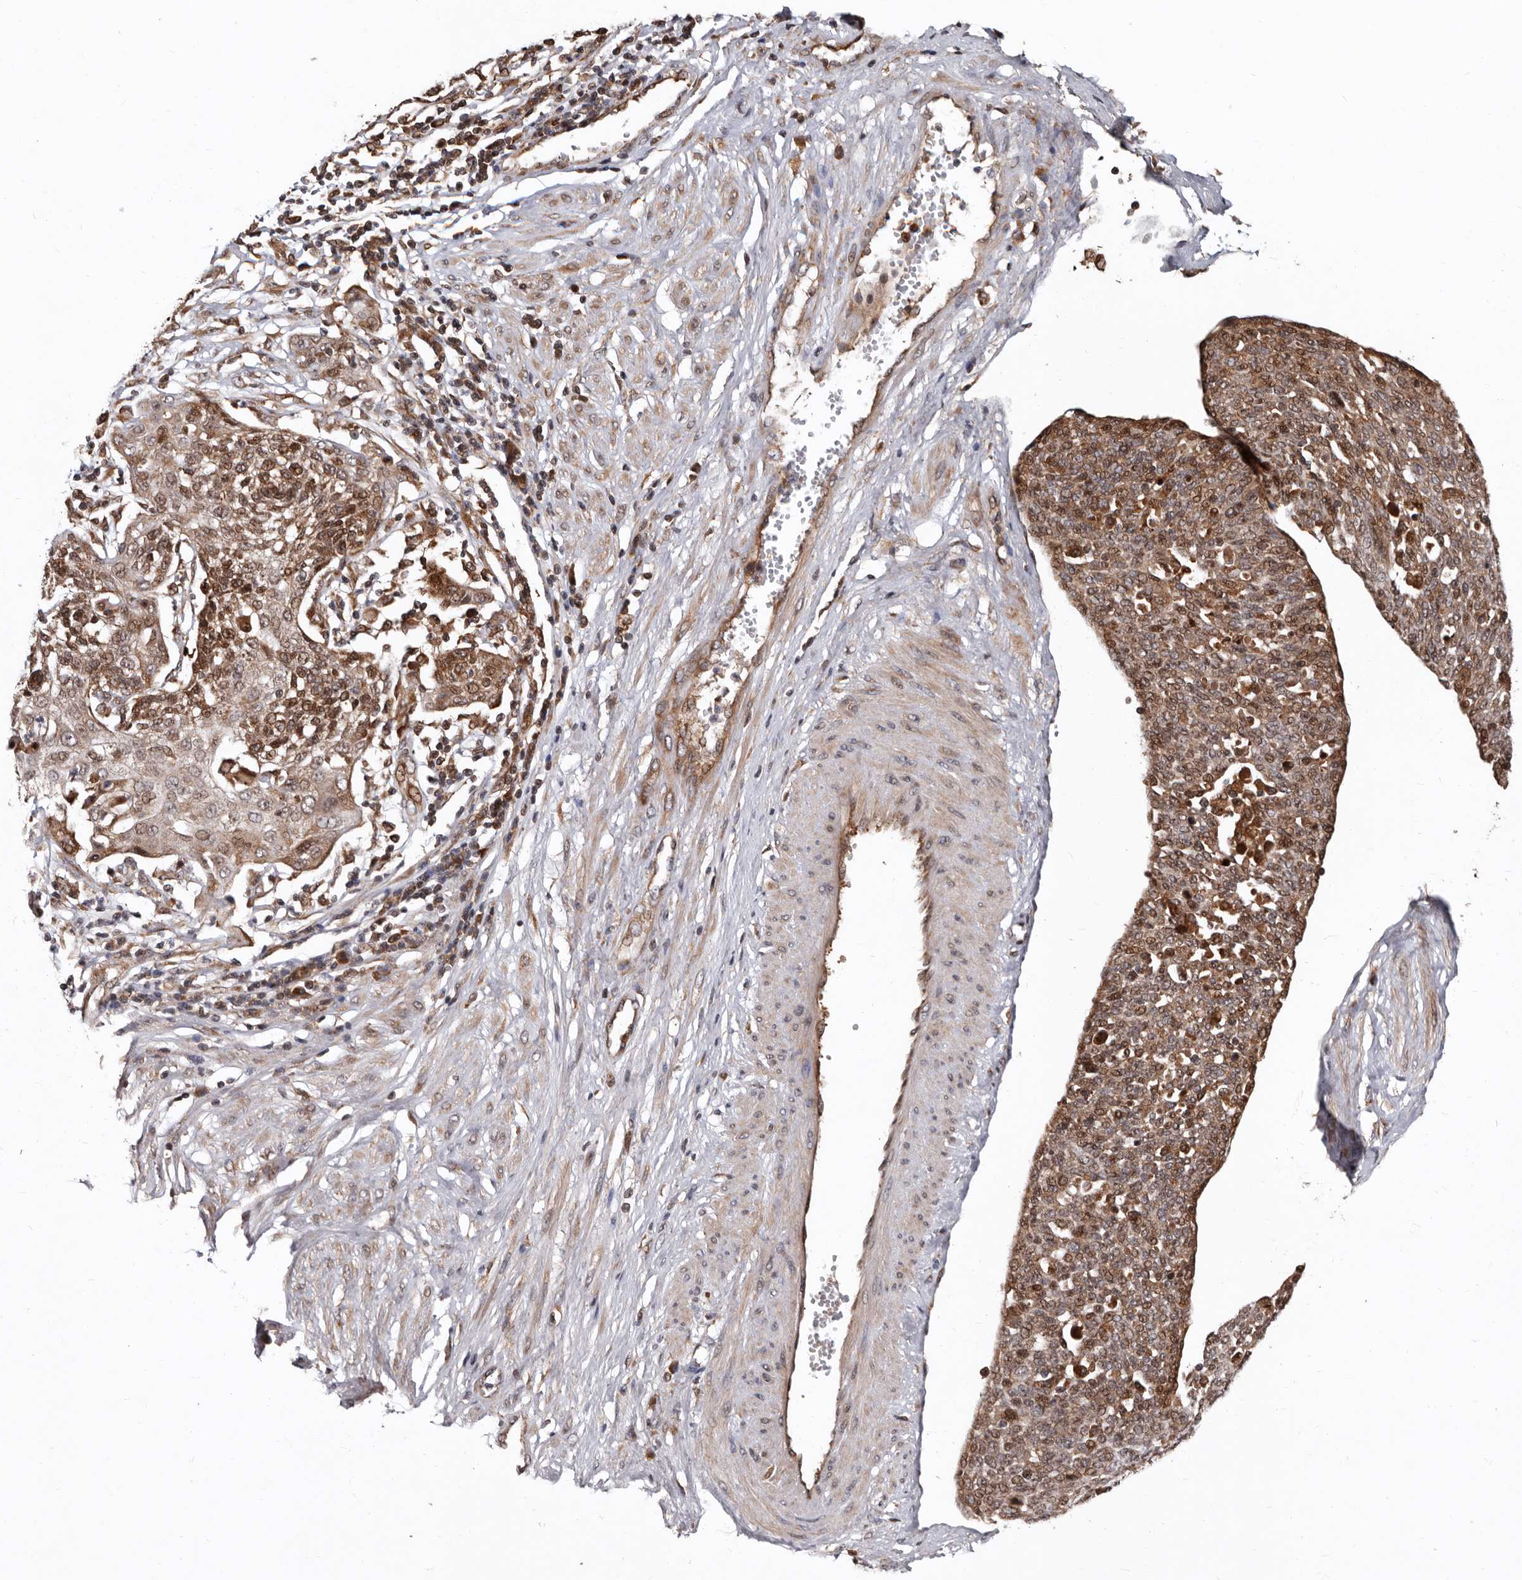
{"staining": {"intensity": "moderate", "quantity": ">75%", "location": "cytoplasmic/membranous,nuclear"}, "tissue": "cervical cancer", "cell_type": "Tumor cells", "image_type": "cancer", "snomed": [{"axis": "morphology", "description": "Squamous cell carcinoma, NOS"}, {"axis": "topography", "description": "Cervix"}], "caption": "Approximately >75% of tumor cells in human cervical cancer (squamous cell carcinoma) display moderate cytoplasmic/membranous and nuclear protein positivity as visualized by brown immunohistochemical staining.", "gene": "WEE2", "patient": {"sex": "female", "age": 34}}